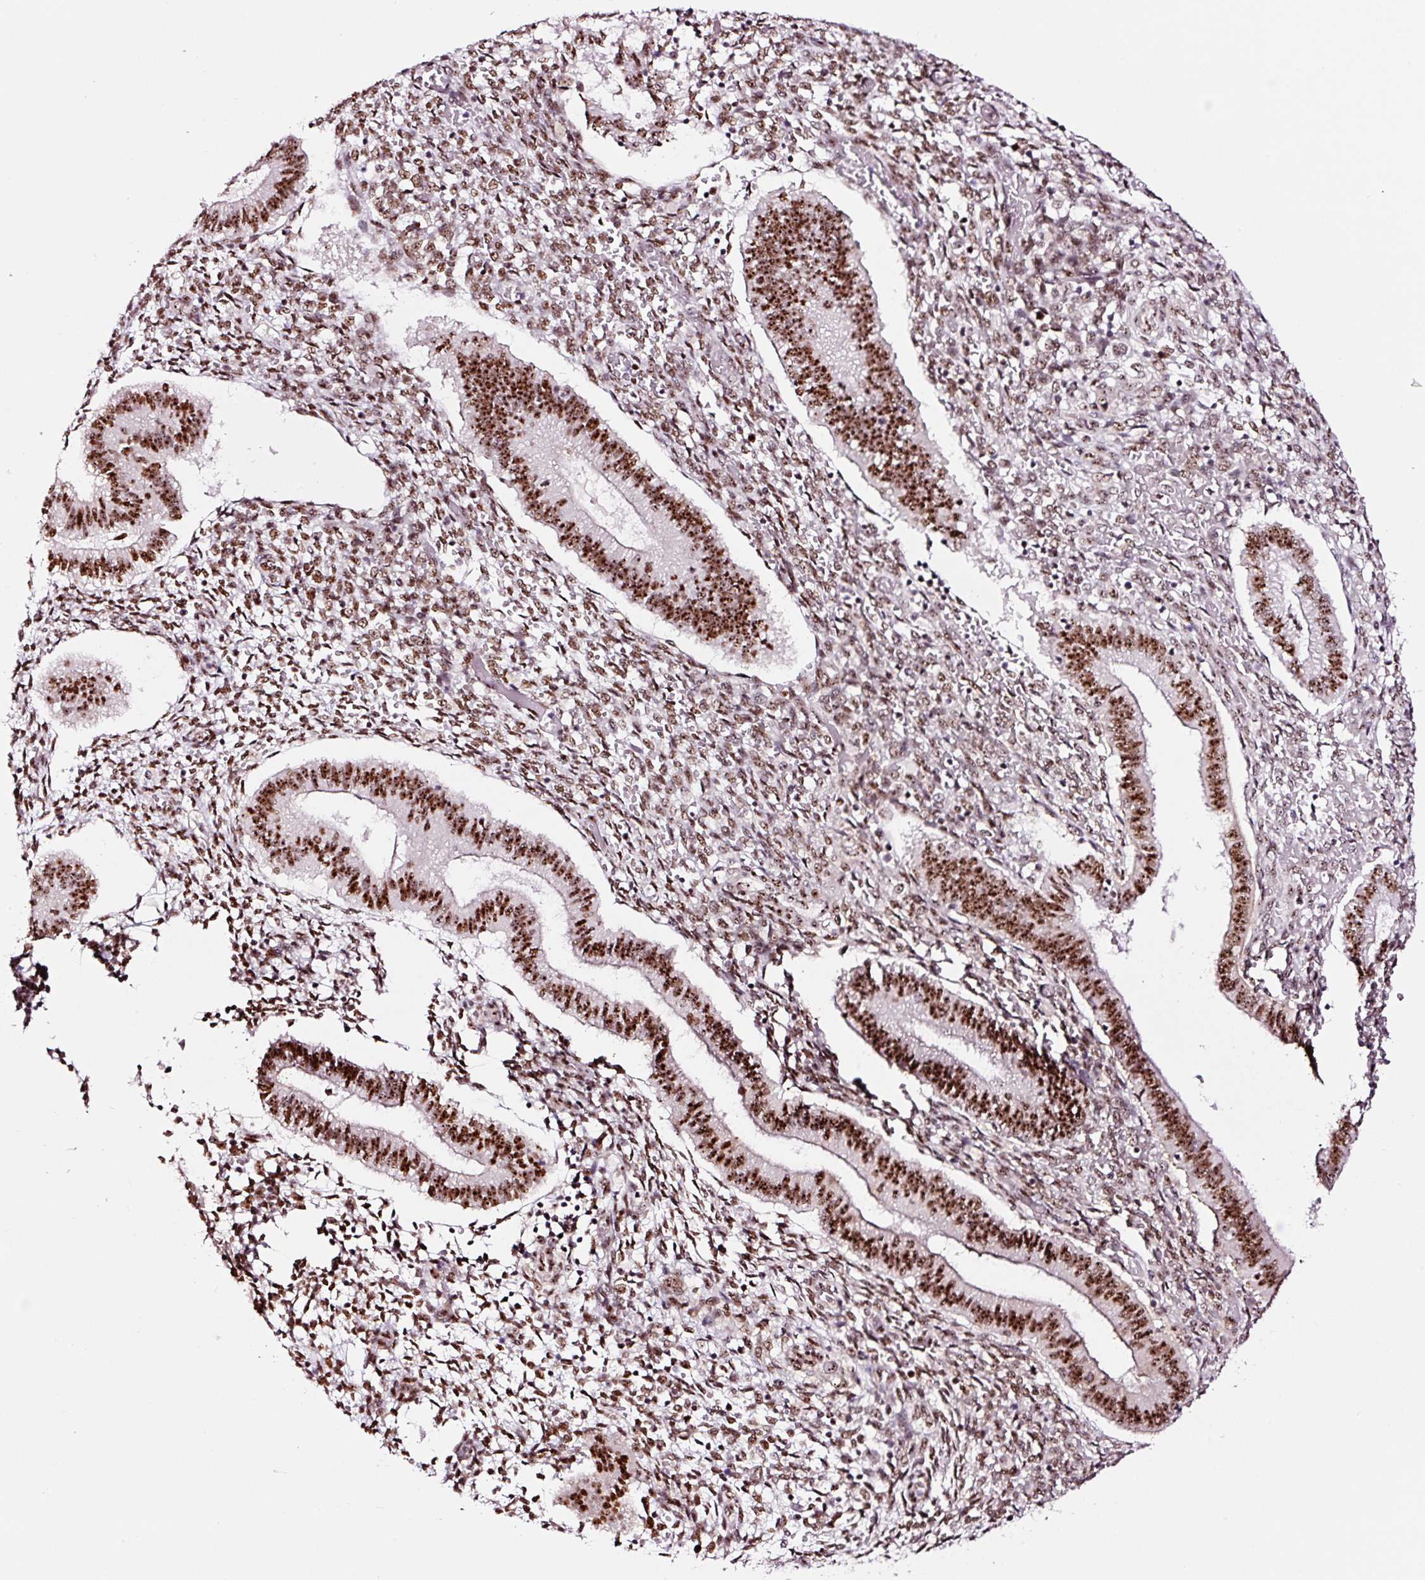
{"staining": {"intensity": "moderate", "quantity": "25%-75%", "location": "nuclear"}, "tissue": "endometrium", "cell_type": "Cells in endometrial stroma", "image_type": "normal", "snomed": [{"axis": "morphology", "description": "Normal tissue, NOS"}, {"axis": "topography", "description": "Endometrium"}], "caption": "Immunohistochemistry photomicrograph of unremarkable endometrium stained for a protein (brown), which reveals medium levels of moderate nuclear positivity in approximately 25%-75% of cells in endometrial stroma.", "gene": "GNL3", "patient": {"sex": "female", "age": 25}}